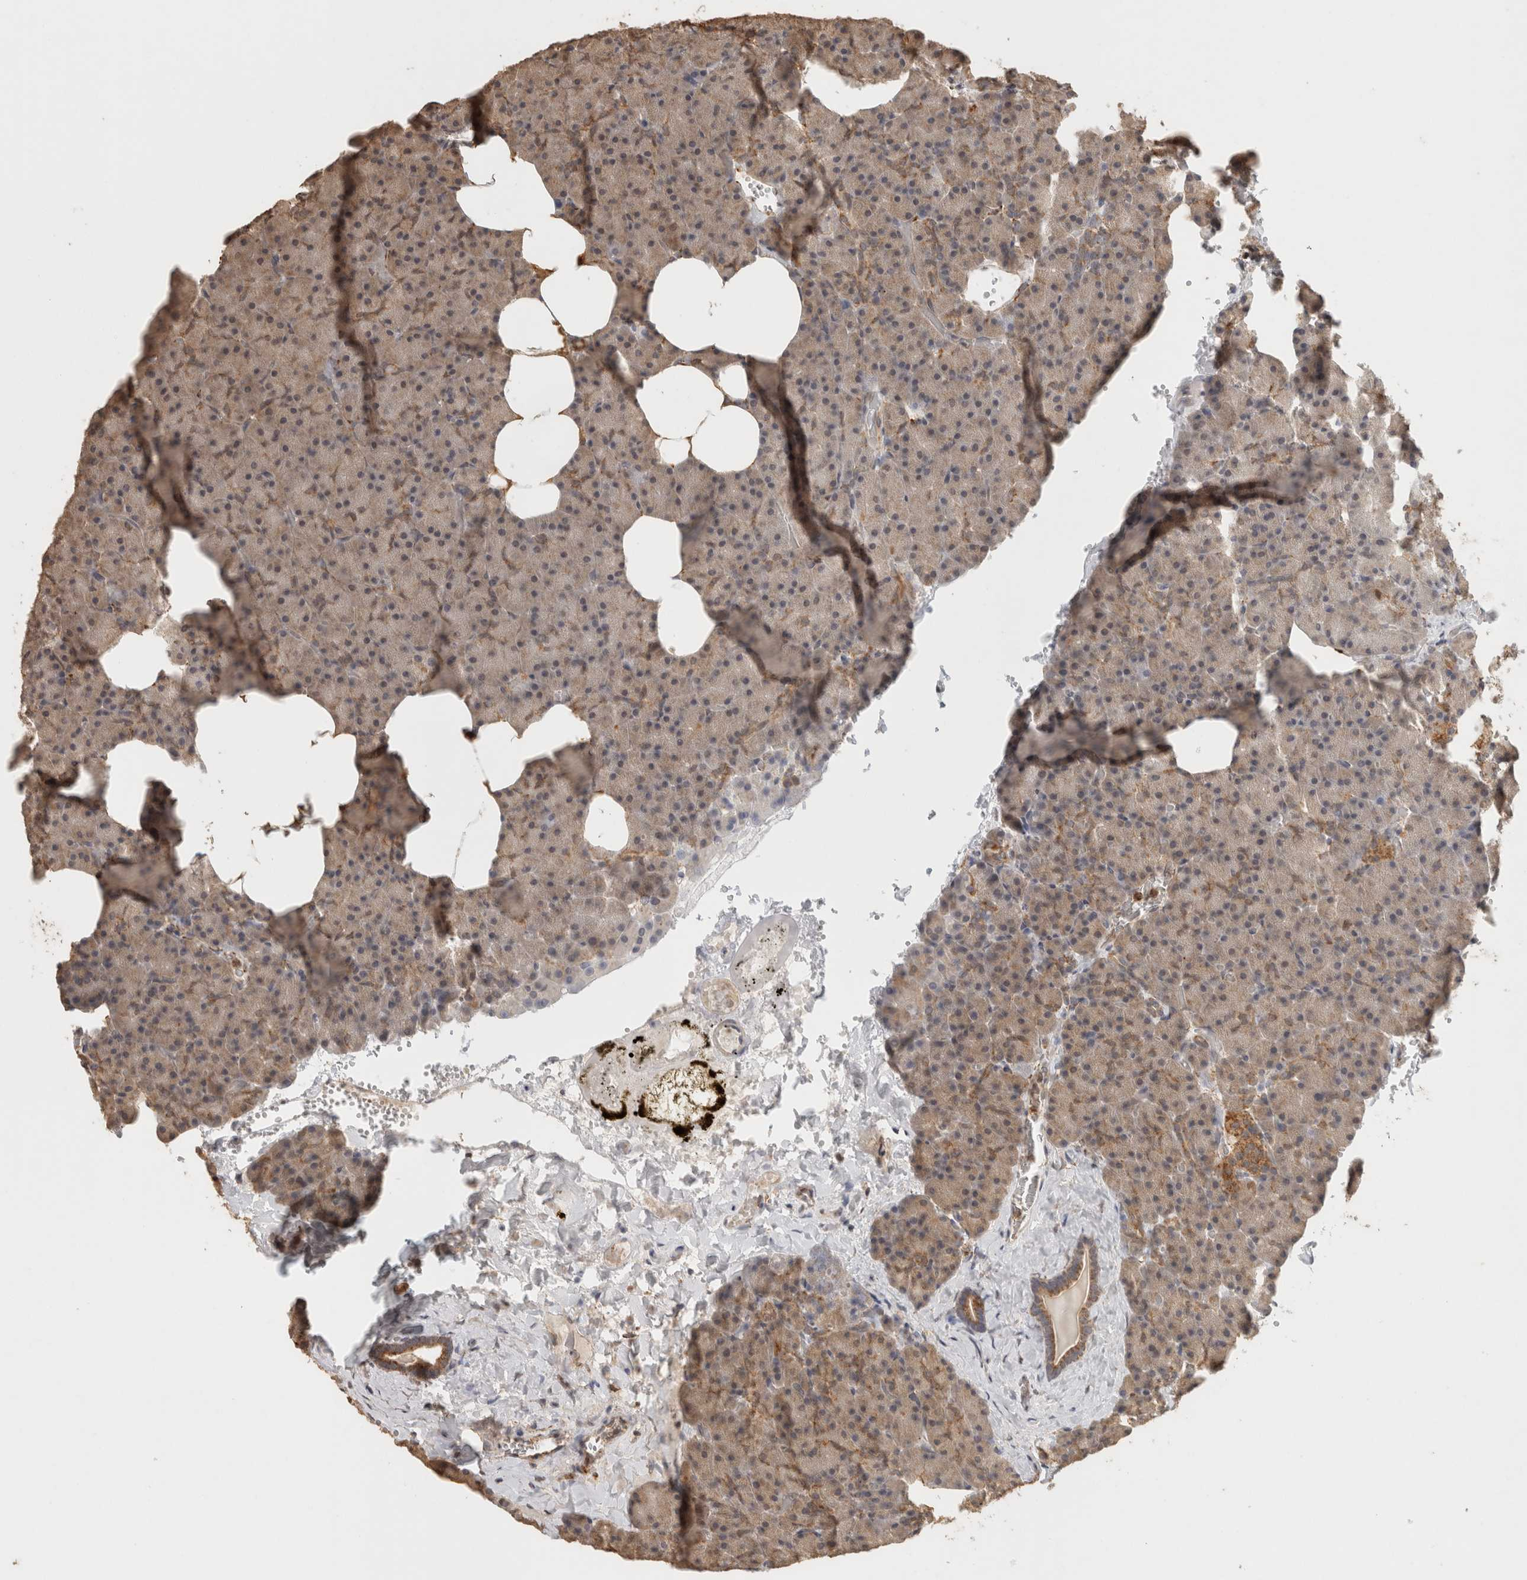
{"staining": {"intensity": "weak", "quantity": "25%-75%", "location": "cytoplasmic/membranous"}, "tissue": "pancreas", "cell_type": "Exocrine glandular cells", "image_type": "normal", "snomed": [{"axis": "morphology", "description": "Normal tissue, NOS"}, {"axis": "morphology", "description": "Carcinoid, malignant, NOS"}, {"axis": "topography", "description": "Pancreas"}], "caption": "Pancreas stained with DAB immunohistochemistry displays low levels of weak cytoplasmic/membranous expression in about 25%-75% of exocrine glandular cells. The staining was performed using DAB, with brown indicating positive protein expression. Nuclei are stained blue with hematoxylin.", "gene": "BNIP3L", "patient": {"sex": "female", "age": 35}}